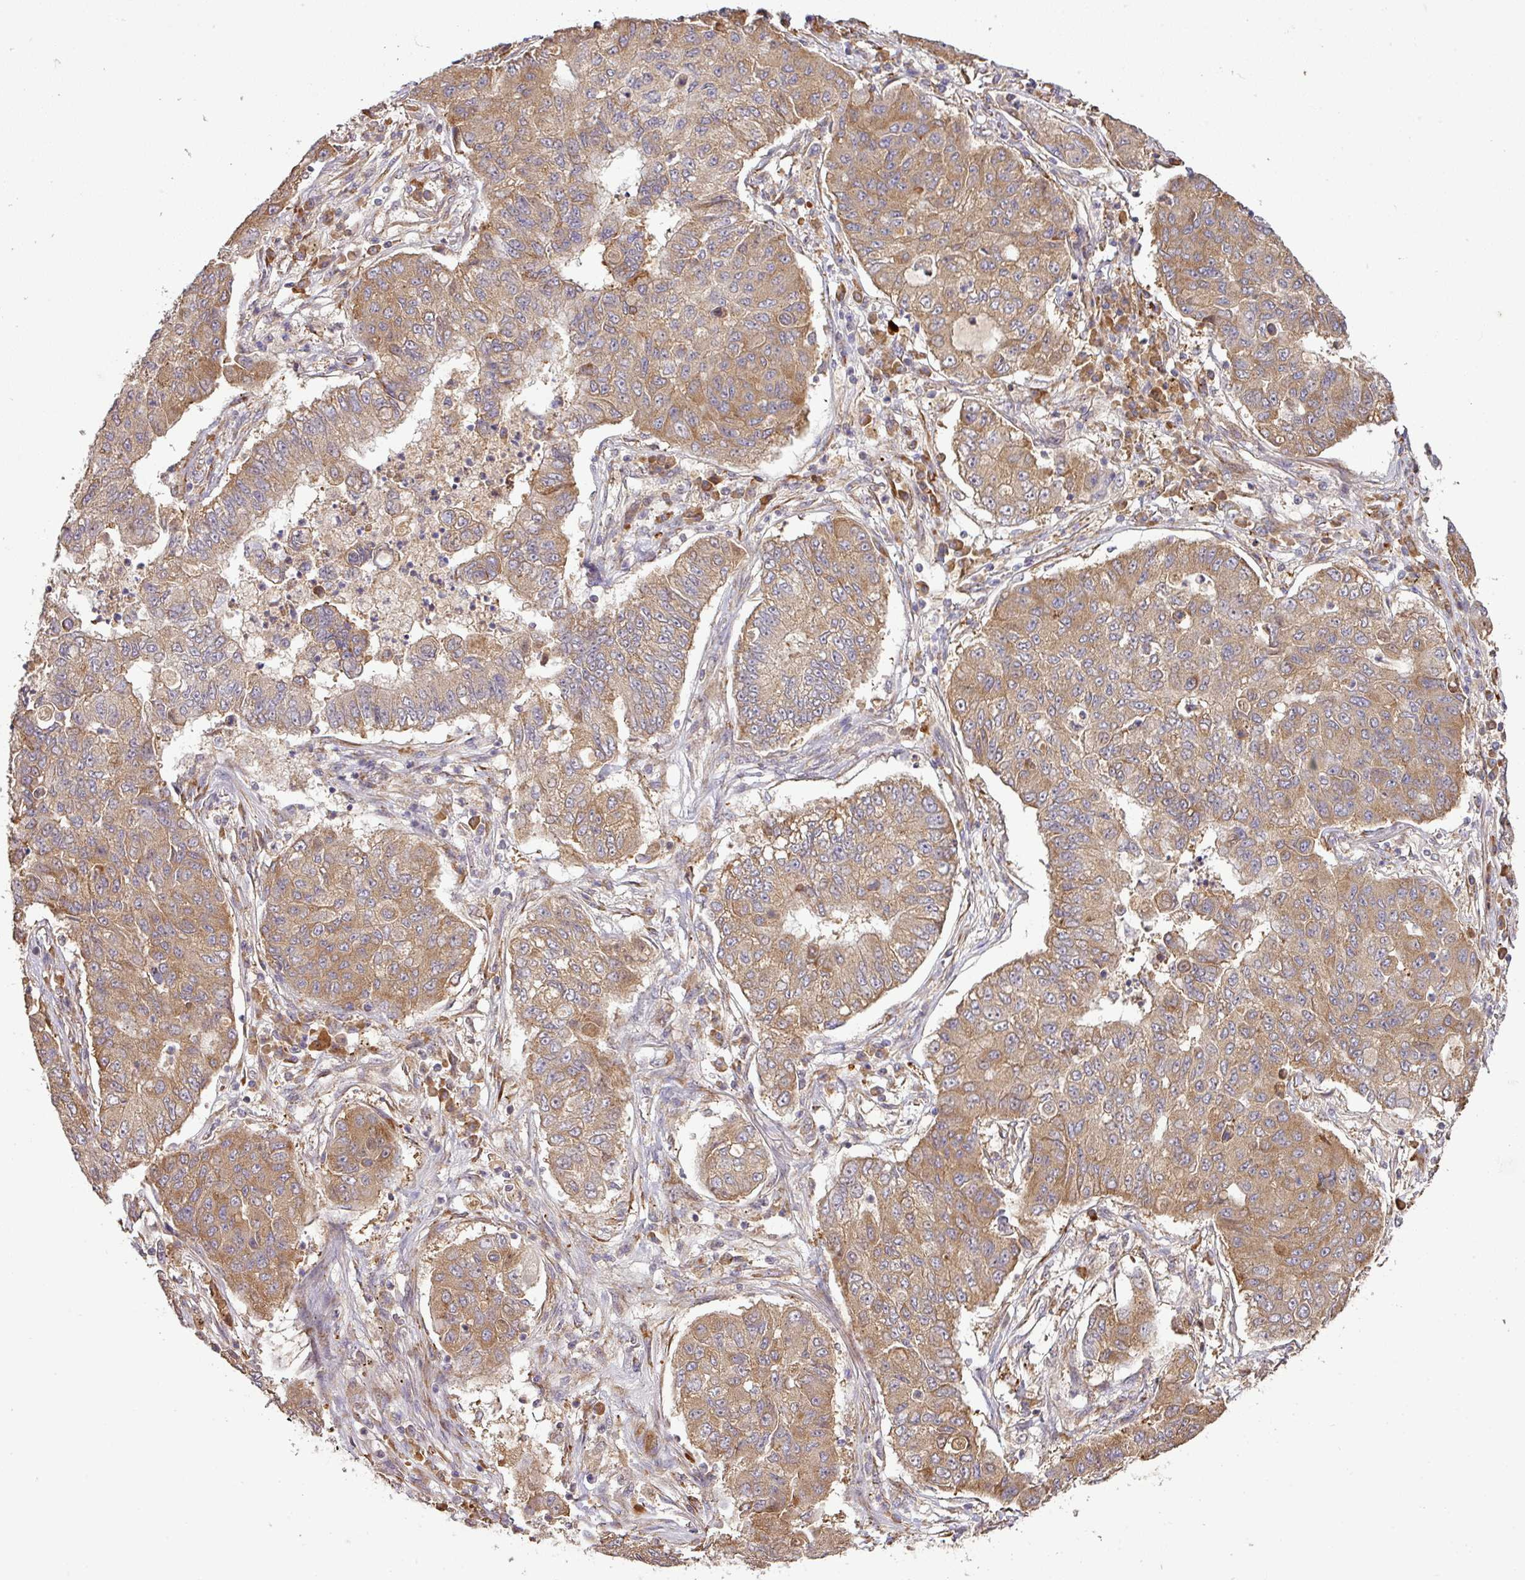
{"staining": {"intensity": "moderate", "quantity": ">75%", "location": "cytoplasmic/membranous"}, "tissue": "lung cancer", "cell_type": "Tumor cells", "image_type": "cancer", "snomed": [{"axis": "morphology", "description": "Squamous cell carcinoma, NOS"}, {"axis": "topography", "description": "Lung"}], "caption": "Immunohistochemical staining of lung cancer (squamous cell carcinoma) demonstrates moderate cytoplasmic/membranous protein positivity in about >75% of tumor cells.", "gene": "GALP", "patient": {"sex": "male", "age": 74}}